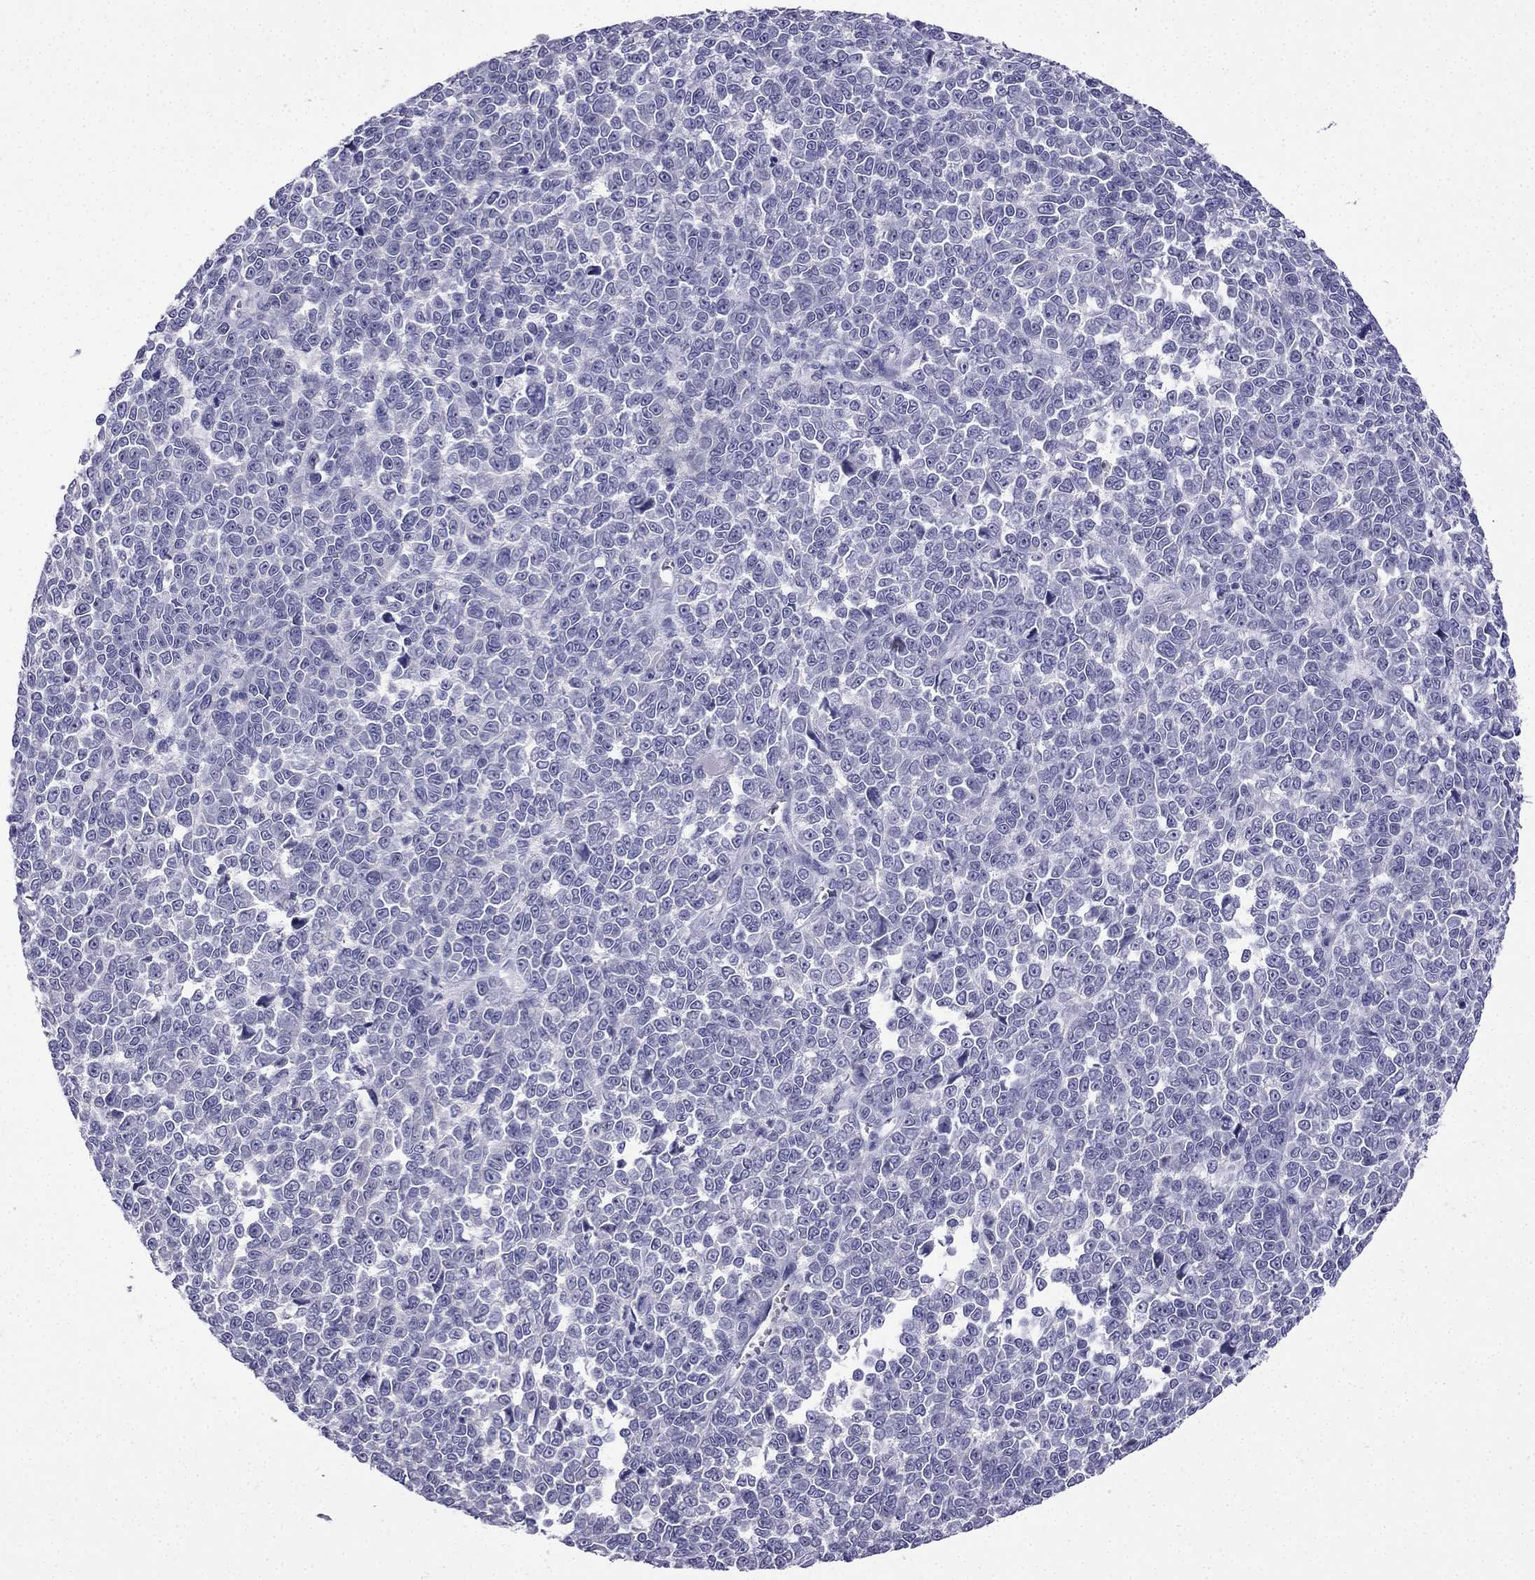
{"staining": {"intensity": "negative", "quantity": "none", "location": "none"}, "tissue": "melanoma", "cell_type": "Tumor cells", "image_type": "cancer", "snomed": [{"axis": "morphology", "description": "Malignant melanoma, NOS"}, {"axis": "topography", "description": "Skin"}], "caption": "There is no significant positivity in tumor cells of melanoma.", "gene": "NPTX1", "patient": {"sex": "female", "age": 95}}